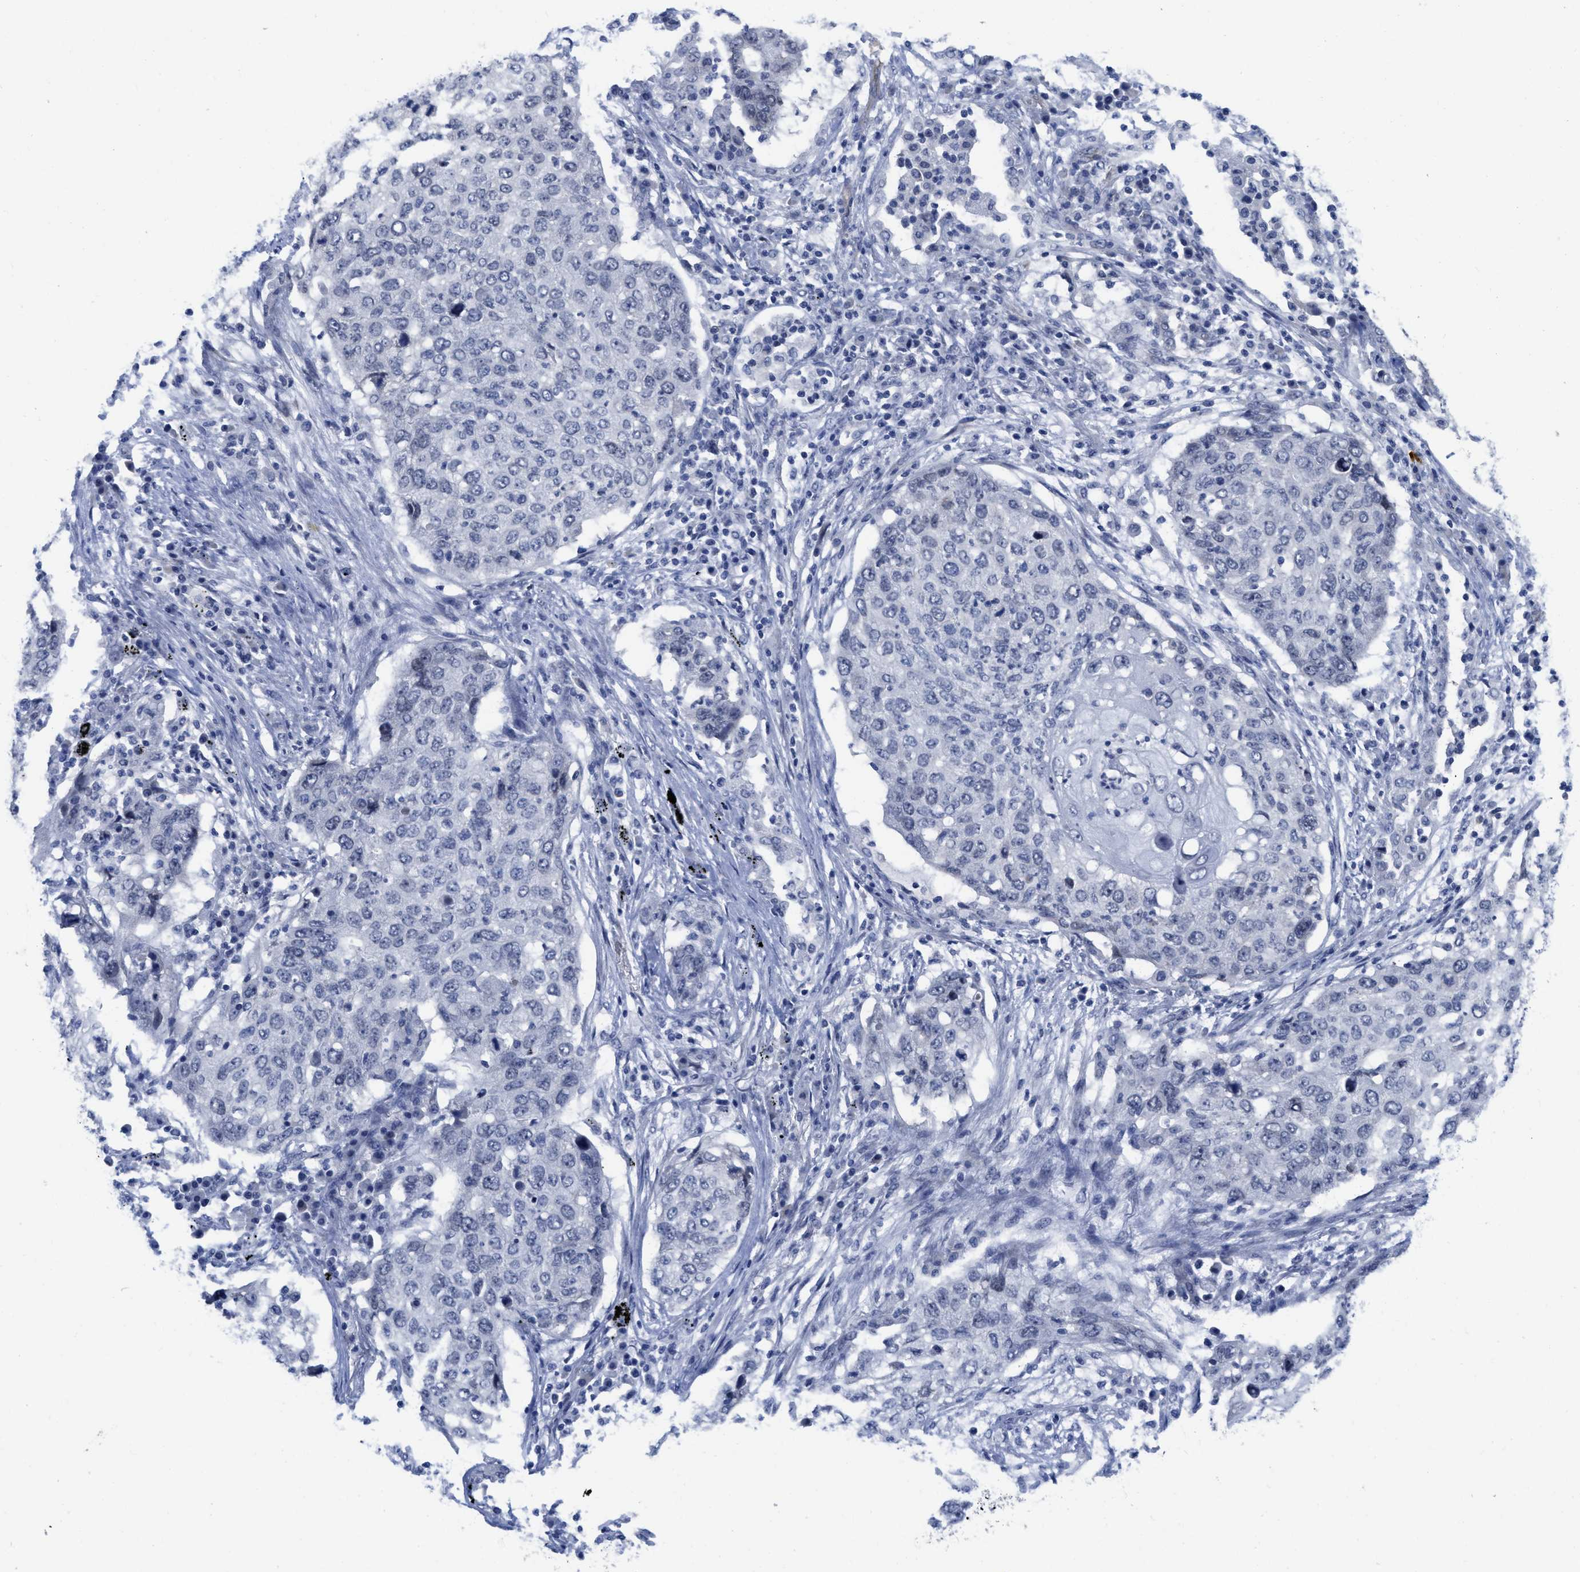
{"staining": {"intensity": "negative", "quantity": "none", "location": "none"}, "tissue": "lung cancer", "cell_type": "Tumor cells", "image_type": "cancer", "snomed": [{"axis": "morphology", "description": "Squamous cell carcinoma, NOS"}, {"axis": "topography", "description": "Lung"}], "caption": "High magnification brightfield microscopy of lung squamous cell carcinoma stained with DAB (3,3'-diaminobenzidine) (brown) and counterstained with hematoxylin (blue): tumor cells show no significant expression.", "gene": "ACKR1", "patient": {"sex": "female", "age": 63}}